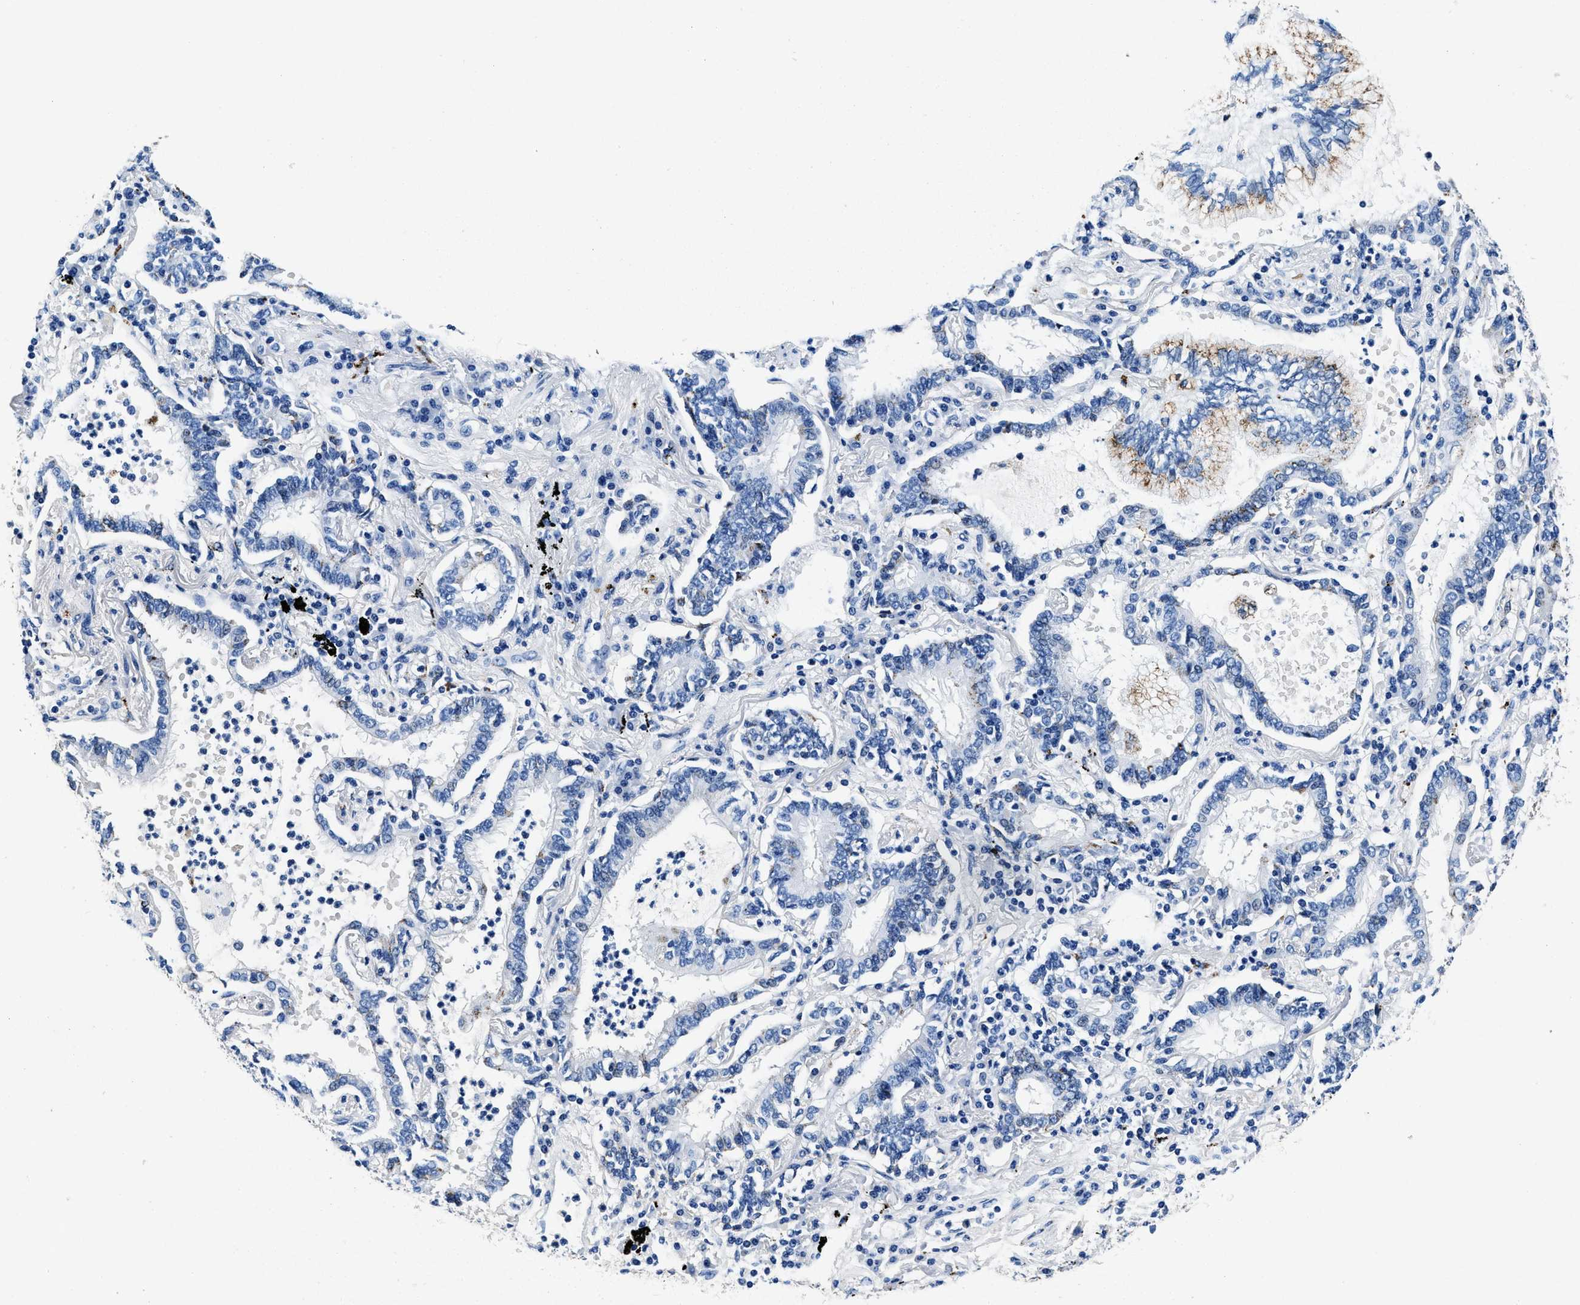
{"staining": {"intensity": "moderate", "quantity": "25%-75%", "location": "cytoplasmic/membranous"}, "tissue": "lung cancer", "cell_type": "Tumor cells", "image_type": "cancer", "snomed": [{"axis": "morphology", "description": "Normal tissue, NOS"}, {"axis": "morphology", "description": "Adenocarcinoma, NOS"}, {"axis": "topography", "description": "Bronchus"}, {"axis": "topography", "description": "Lung"}], "caption": "Protein staining exhibits moderate cytoplasmic/membranous positivity in about 25%-75% of tumor cells in lung cancer.", "gene": "OR14K1", "patient": {"sex": "female", "age": 70}}